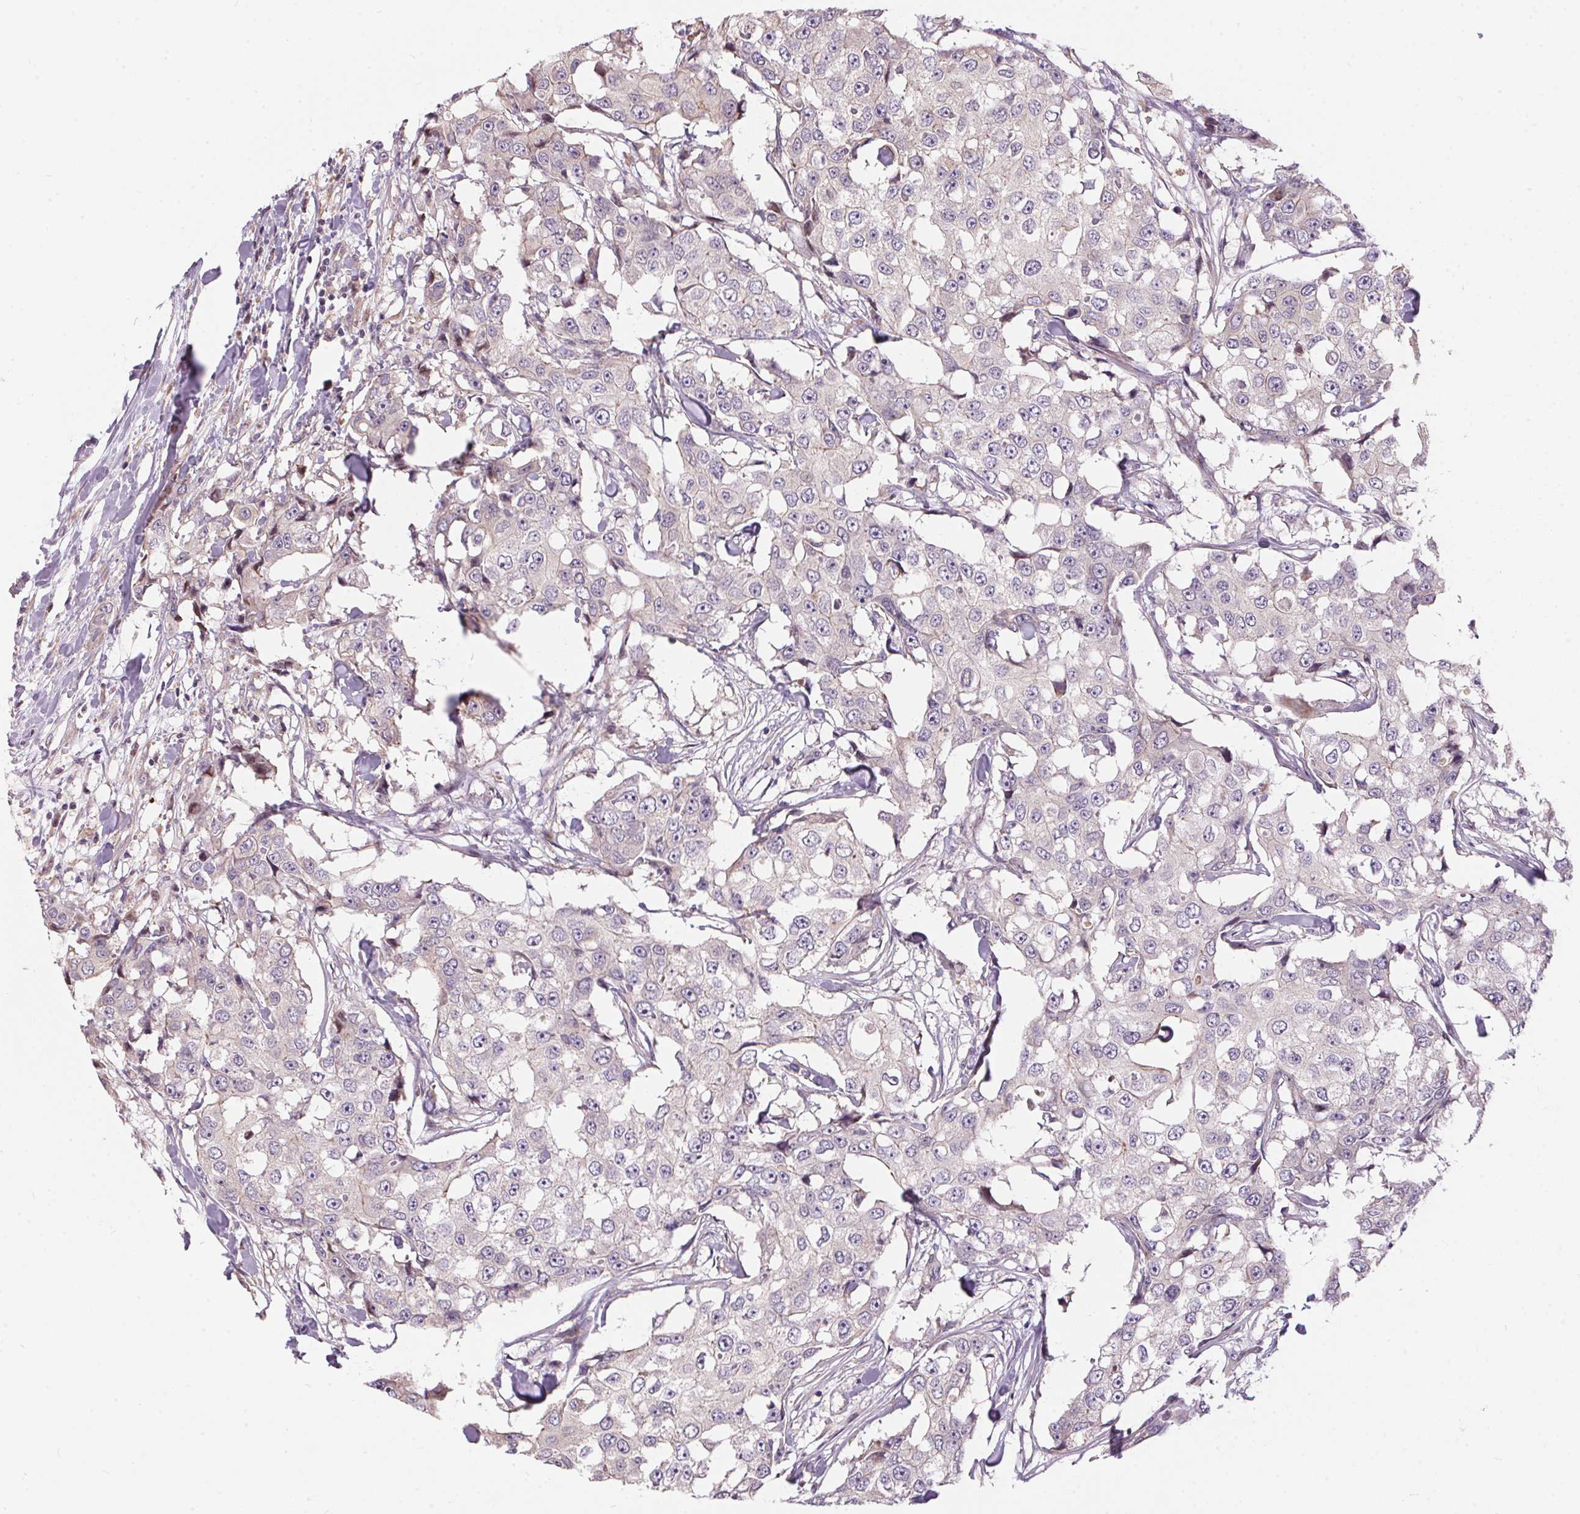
{"staining": {"intensity": "weak", "quantity": "25%-75%", "location": "cytoplasmic/membranous"}, "tissue": "breast cancer", "cell_type": "Tumor cells", "image_type": "cancer", "snomed": [{"axis": "morphology", "description": "Duct carcinoma"}, {"axis": "topography", "description": "Breast"}], "caption": "The image reveals a brown stain indicating the presence of a protein in the cytoplasmic/membranous of tumor cells in infiltrating ductal carcinoma (breast).", "gene": "UNC13B", "patient": {"sex": "female", "age": 27}}